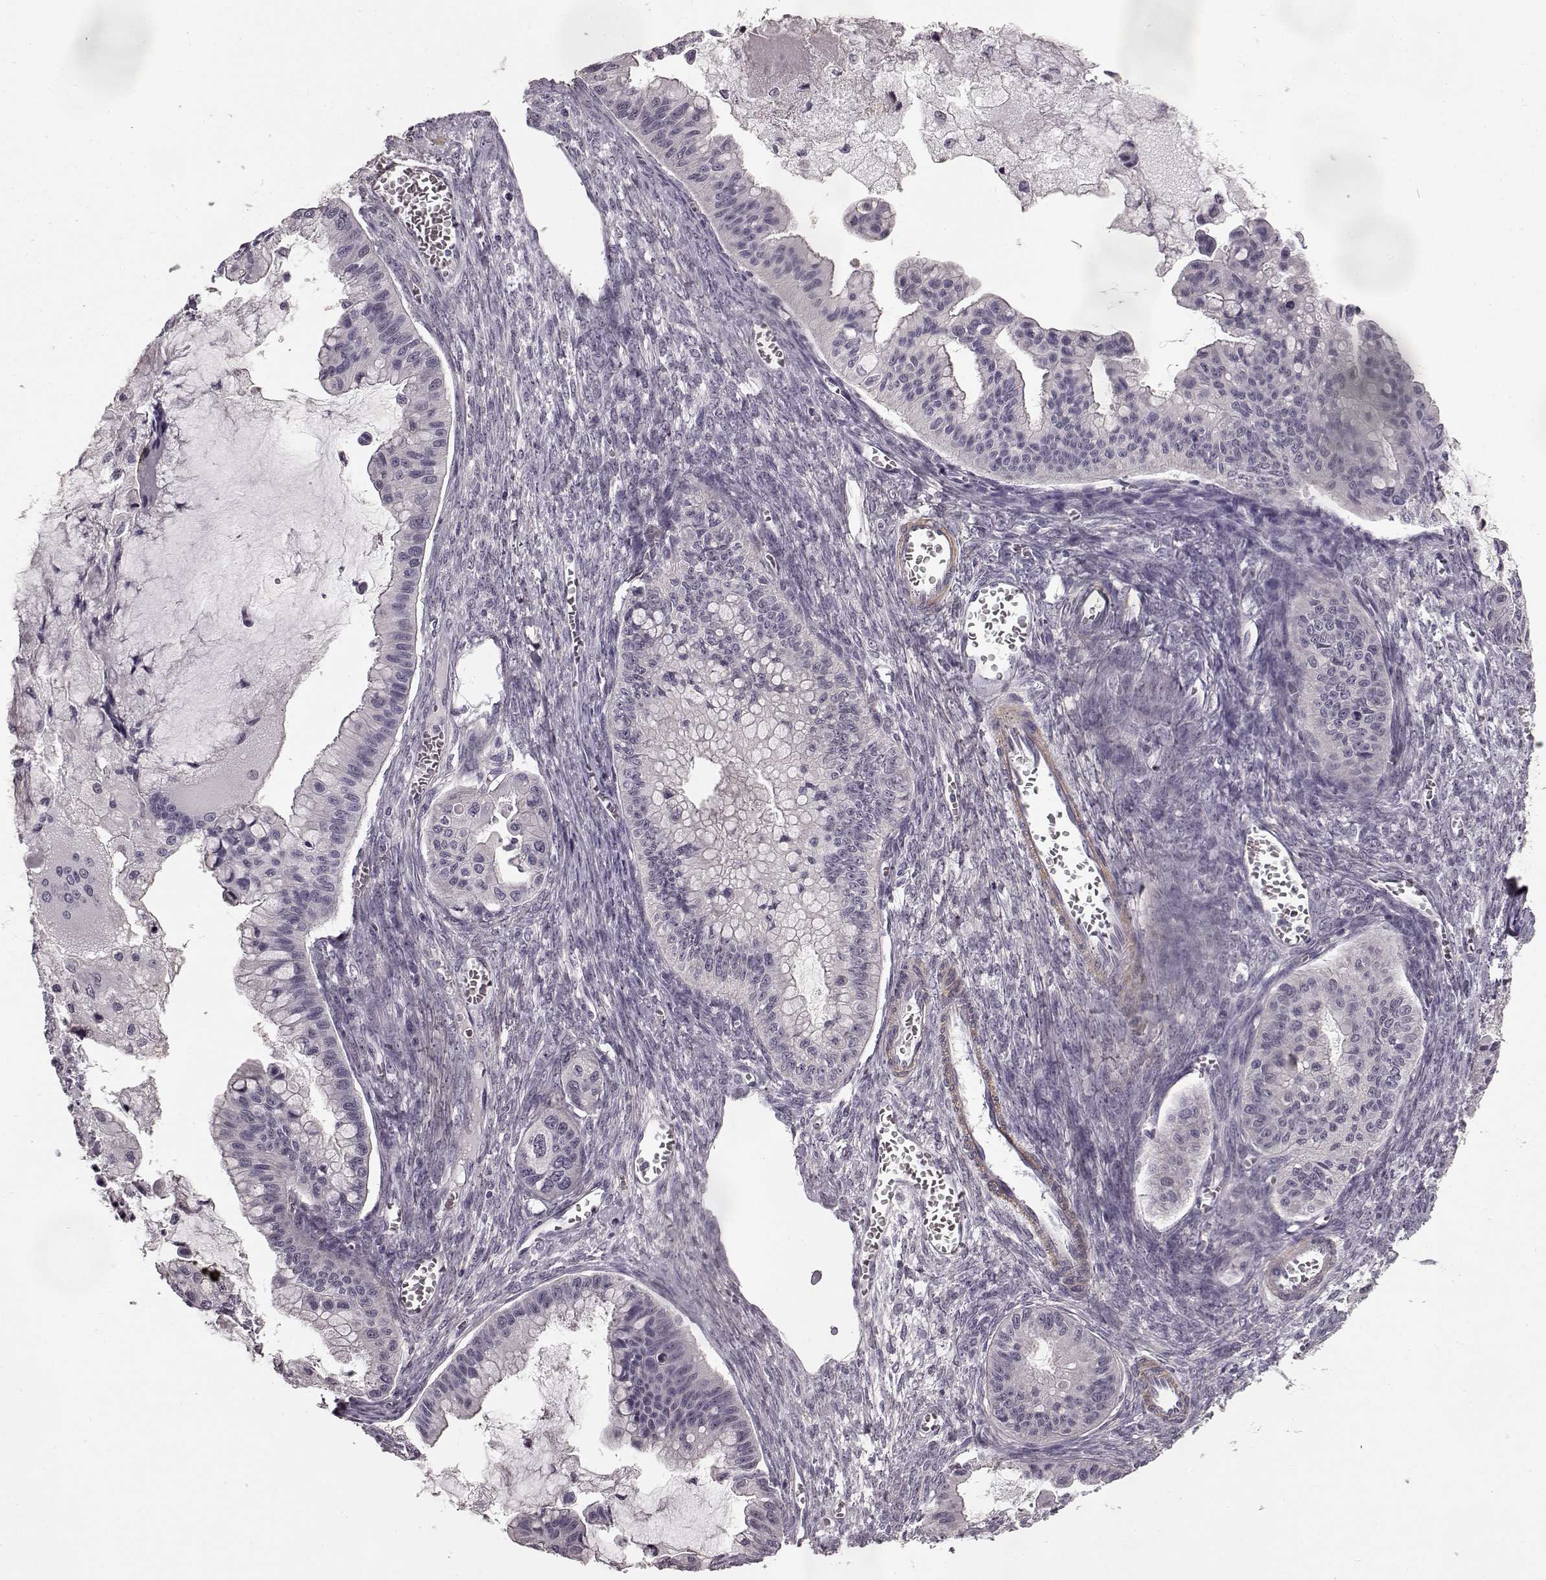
{"staining": {"intensity": "negative", "quantity": "none", "location": "none"}, "tissue": "ovarian cancer", "cell_type": "Tumor cells", "image_type": "cancer", "snomed": [{"axis": "morphology", "description": "Cystadenocarcinoma, mucinous, NOS"}, {"axis": "topography", "description": "Ovary"}], "caption": "Immunohistochemistry image of mucinous cystadenocarcinoma (ovarian) stained for a protein (brown), which reveals no expression in tumor cells. The staining was performed using DAB (3,3'-diaminobenzidine) to visualize the protein expression in brown, while the nuclei were stained in blue with hematoxylin (Magnification: 20x).", "gene": "SLCO3A1", "patient": {"sex": "female", "age": 72}}